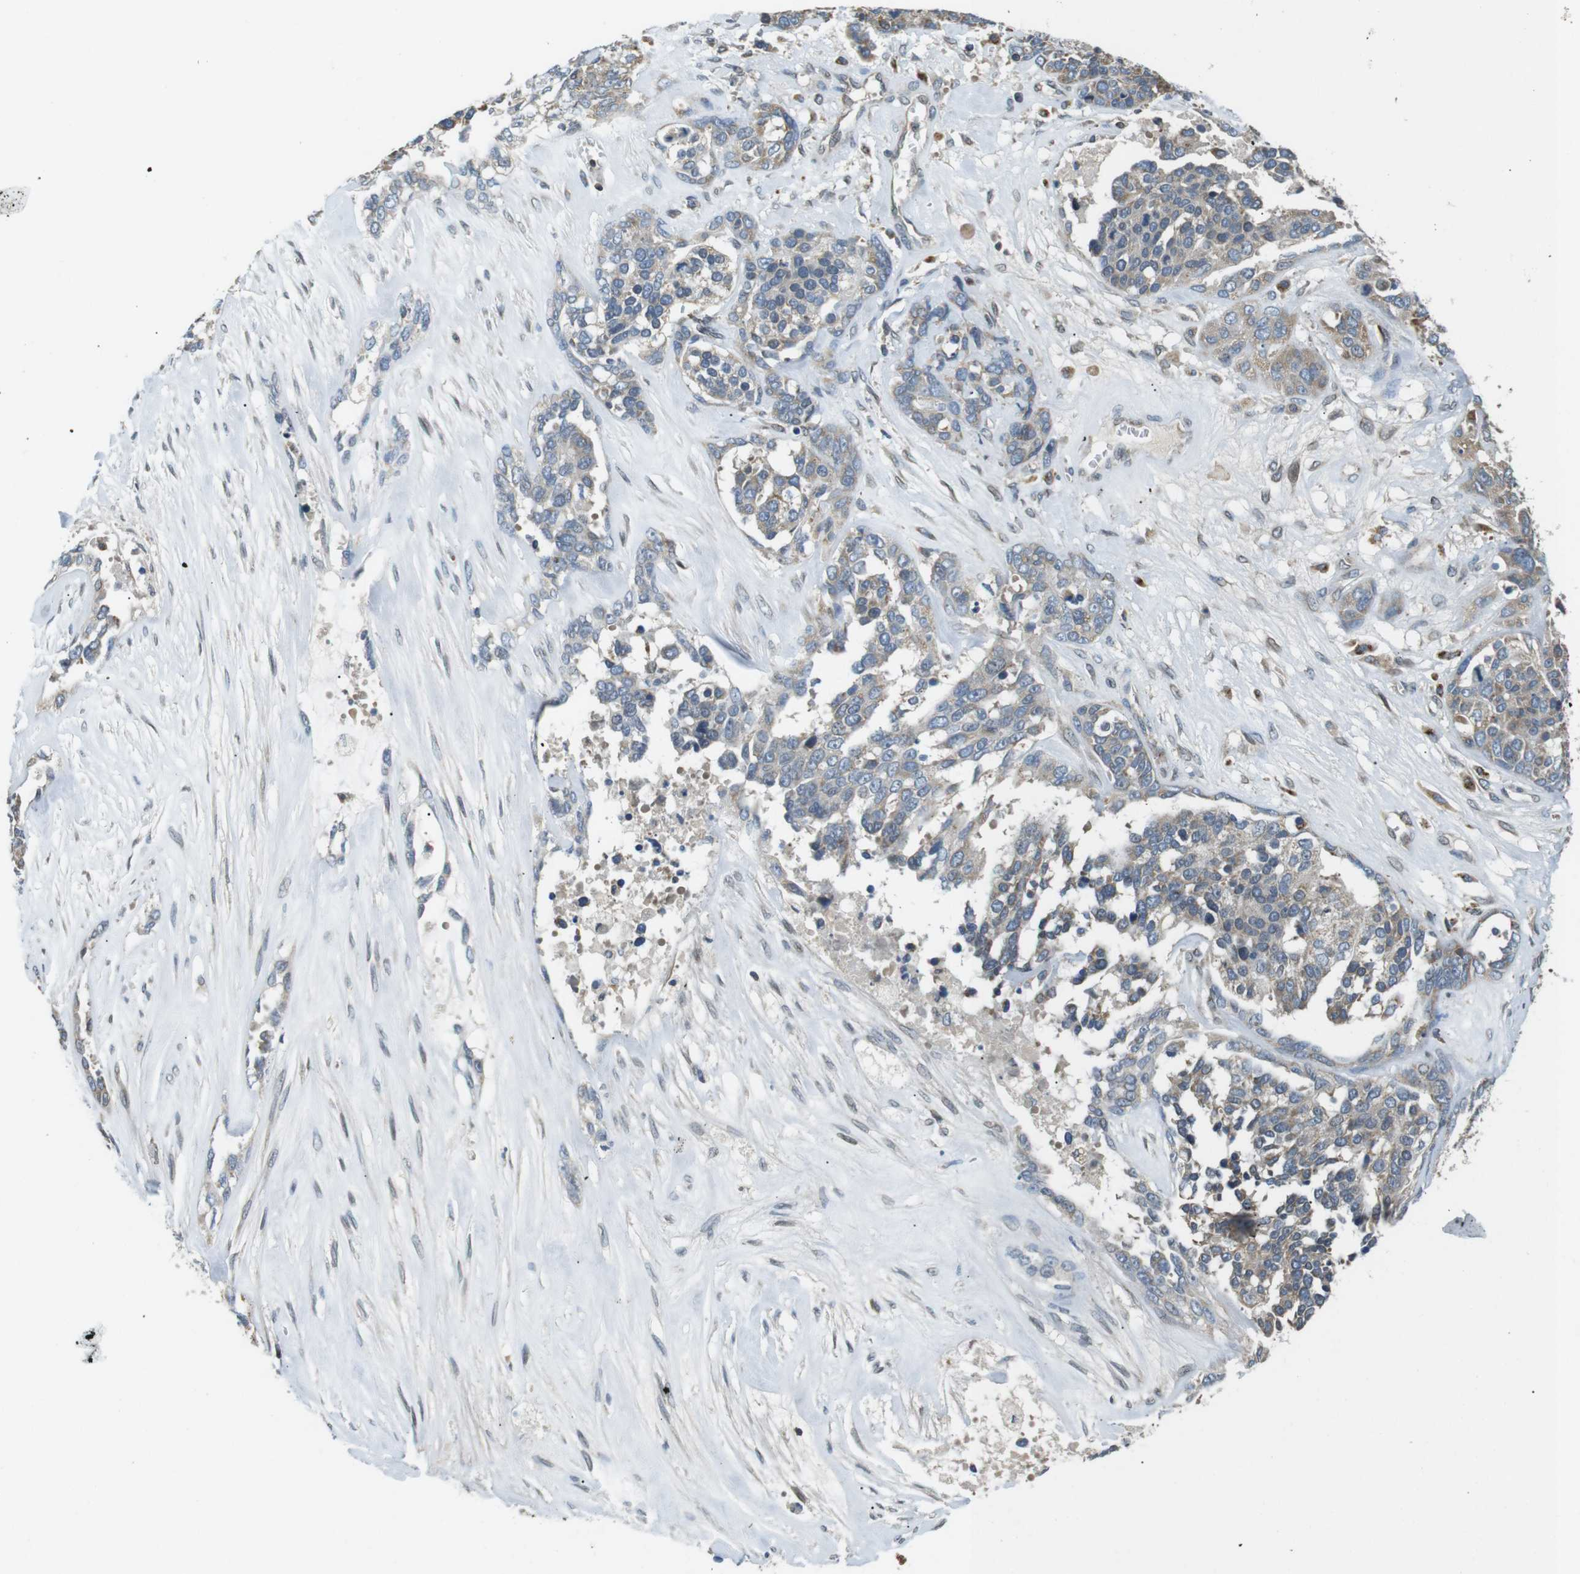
{"staining": {"intensity": "negative", "quantity": "none", "location": "none"}, "tissue": "ovarian cancer", "cell_type": "Tumor cells", "image_type": "cancer", "snomed": [{"axis": "morphology", "description": "Cystadenocarcinoma, serous, NOS"}, {"axis": "topography", "description": "Ovary"}], "caption": "Serous cystadenocarcinoma (ovarian) was stained to show a protein in brown. There is no significant positivity in tumor cells.", "gene": "TMX4", "patient": {"sex": "female", "age": 44}}